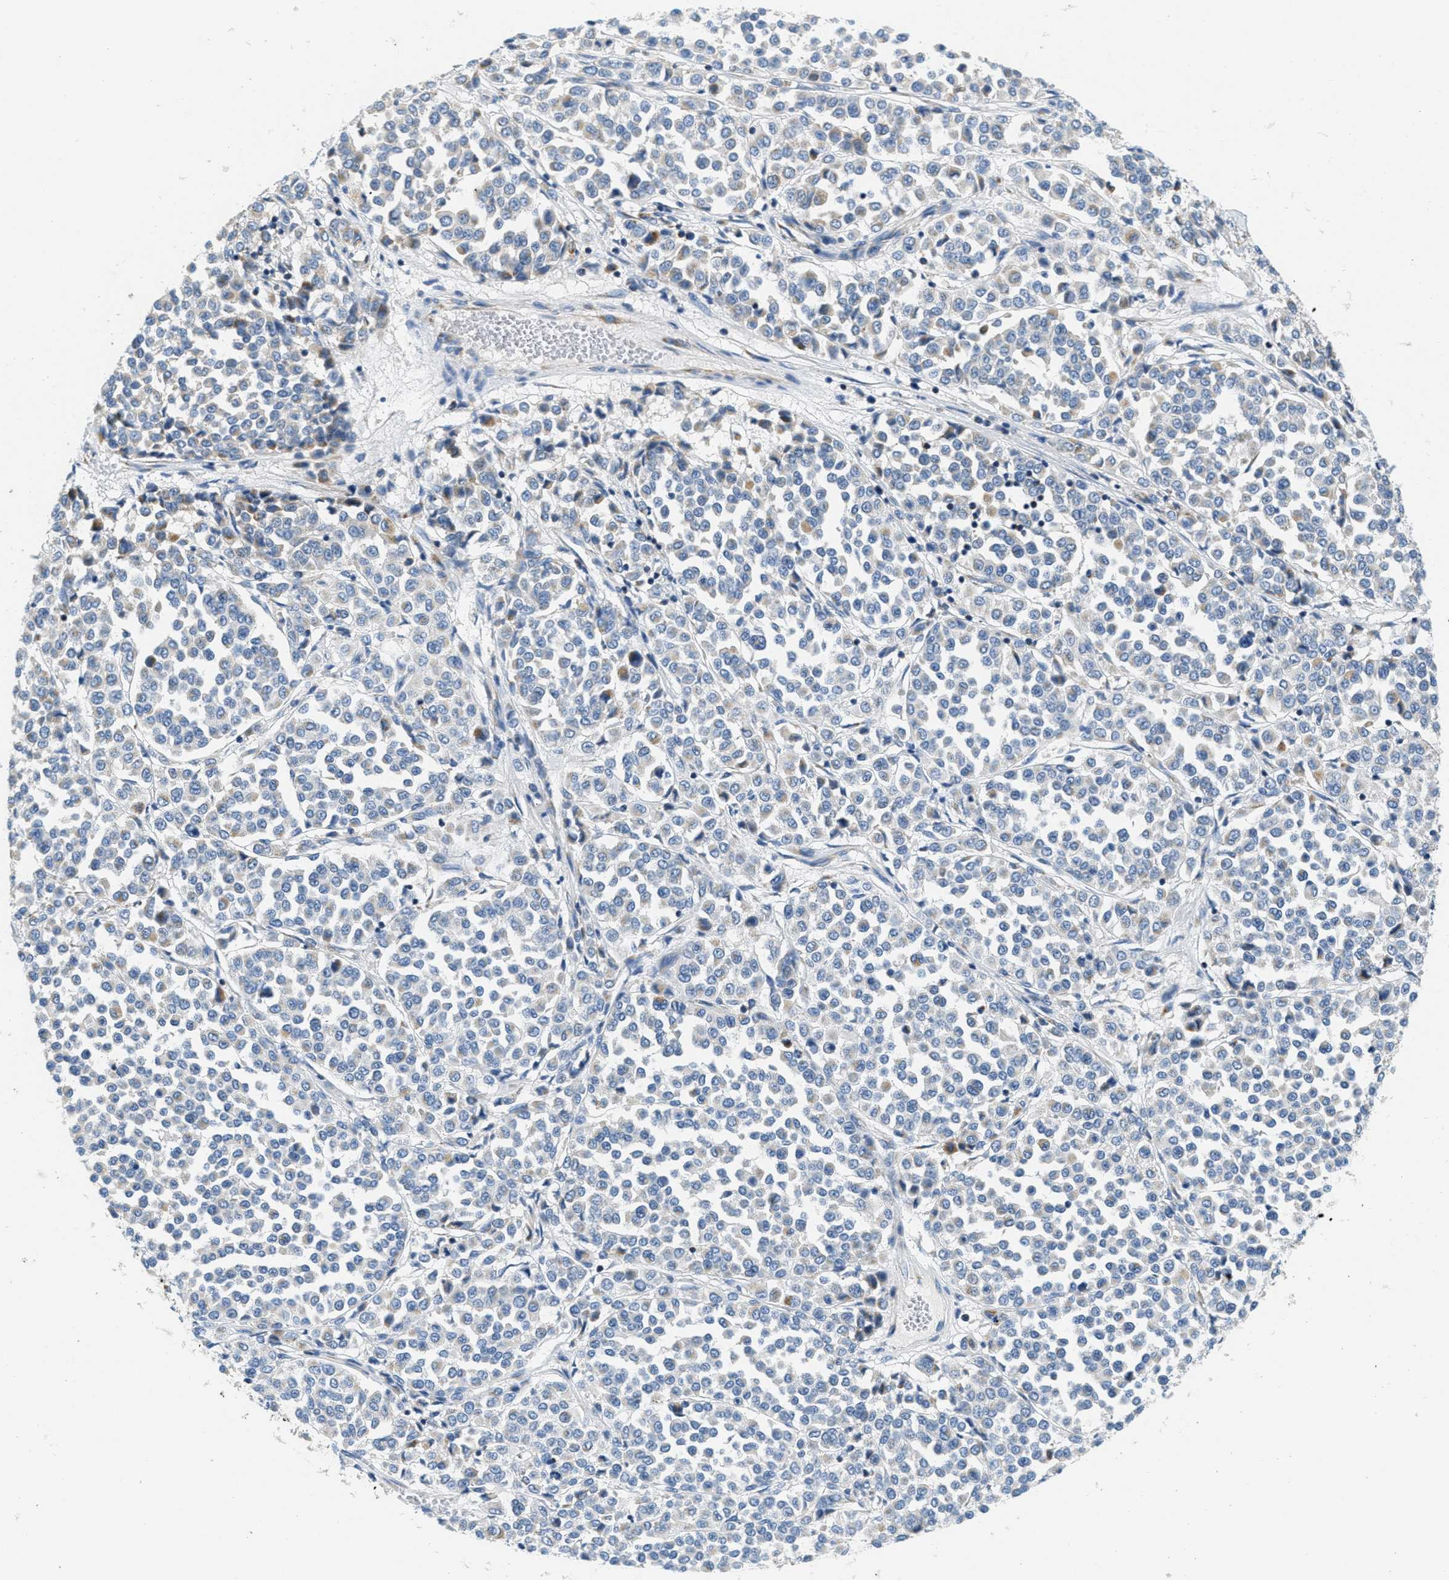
{"staining": {"intensity": "negative", "quantity": "none", "location": "none"}, "tissue": "melanoma", "cell_type": "Tumor cells", "image_type": "cancer", "snomed": [{"axis": "morphology", "description": "Malignant melanoma, Metastatic site"}, {"axis": "topography", "description": "Pancreas"}], "caption": "IHC micrograph of human malignant melanoma (metastatic site) stained for a protein (brown), which exhibits no positivity in tumor cells. The staining is performed using DAB brown chromogen with nuclei counter-stained in using hematoxylin.", "gene": "CA4", "patient": {"sex": "female", "age": 30}}